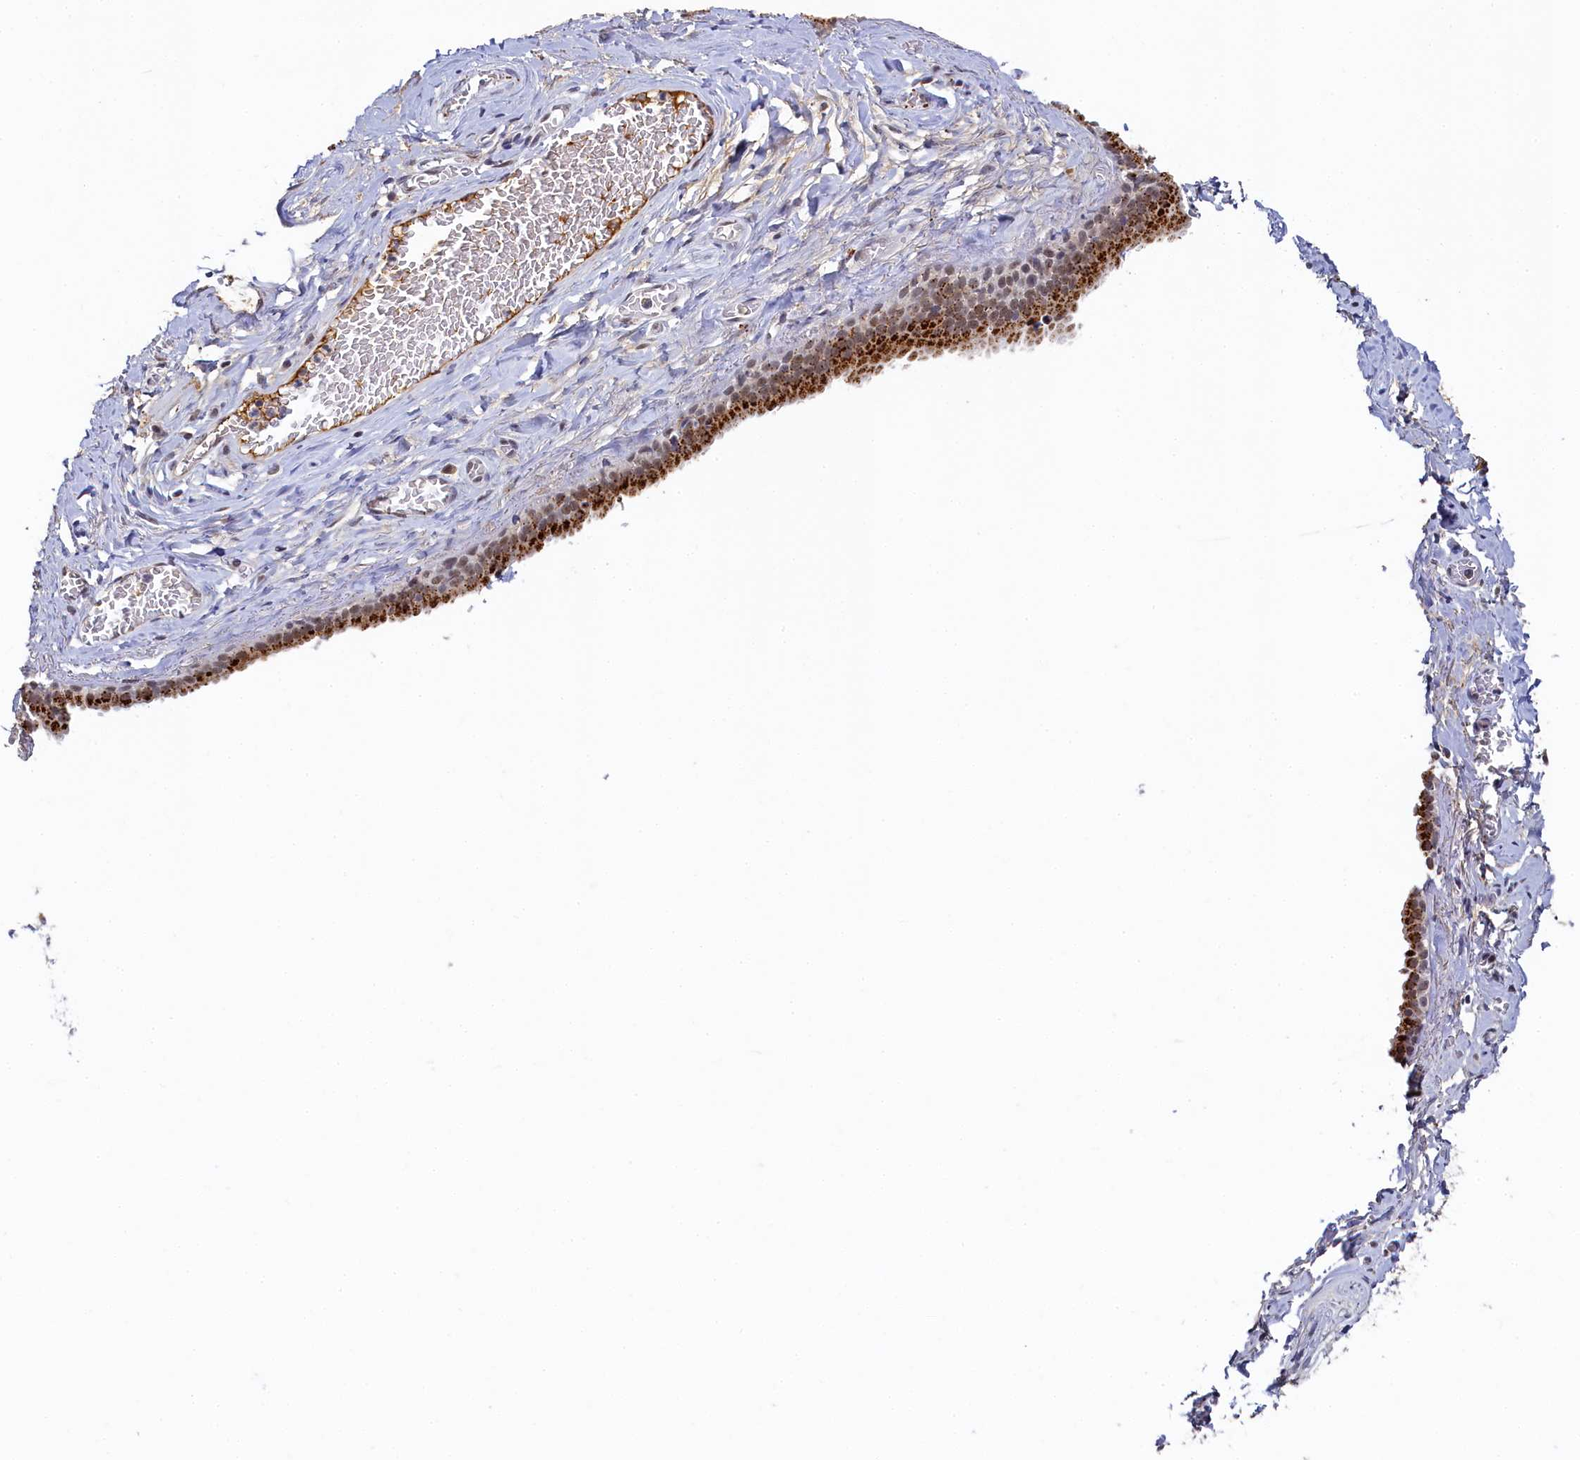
{"staining": {"intensity": "weak", "quantity": "<25%", "location": "cytoplasmic/membranous"}, "tissue": "adipose tissue", "cell_type": "Adipocytes", "image_type": "normal", "snomed": [{"axis": "morphology", "description": "Normal tissue, NOS"}, {"axis": "topography", "description": "Salivary gland"}, {"axis": "topography", "description": "Peripheral nerve tissue"}], "caption": "IHC micrograph of normal adipose tissue: adipose tissue stained with DAB reveals no significant protein expression in adipocytes.", "gene": "INTS14", "patient": {"sex": "male", "age": 62}}